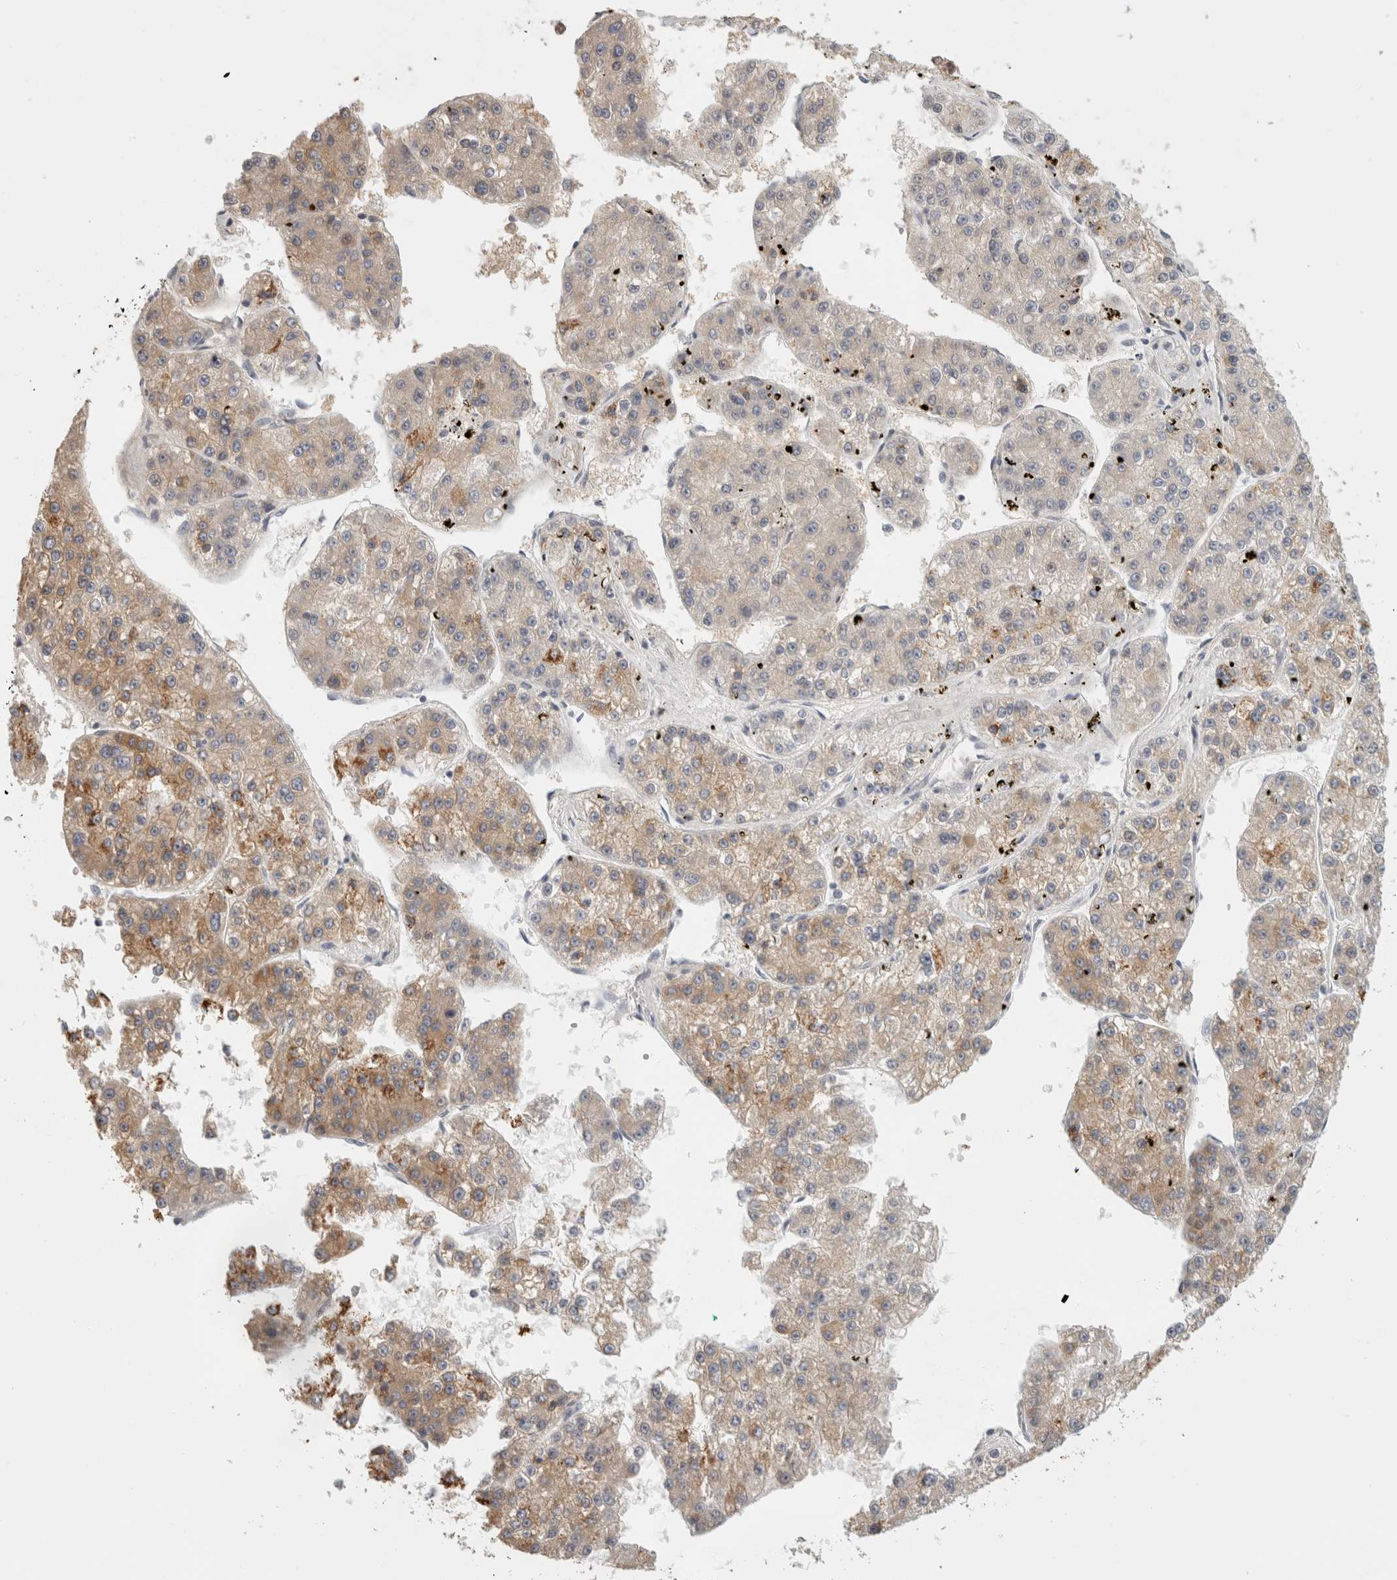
{"staining": {"intensity": "moderate", "quantity": "<25%", "location": "cytoplasmic/membranous"}, "tissue": "liver cancer", "cell_type": "Tumor cells", "image_type": "cancer", "snomed": [{"axis": "morphology", "description": "Carcinoma, Hepatocellular, NOS"}, {"axis": "topography", "description": "Liver"}], "caption": "Hepatocellular carcinoma (liver) stained with immunohistochemistry shows moderate cytoplasmic/membranous expression in approximately <25% of tumor cells.", "gene": "FBLIM1", "patient": {"sex": "female", "age": 73}}